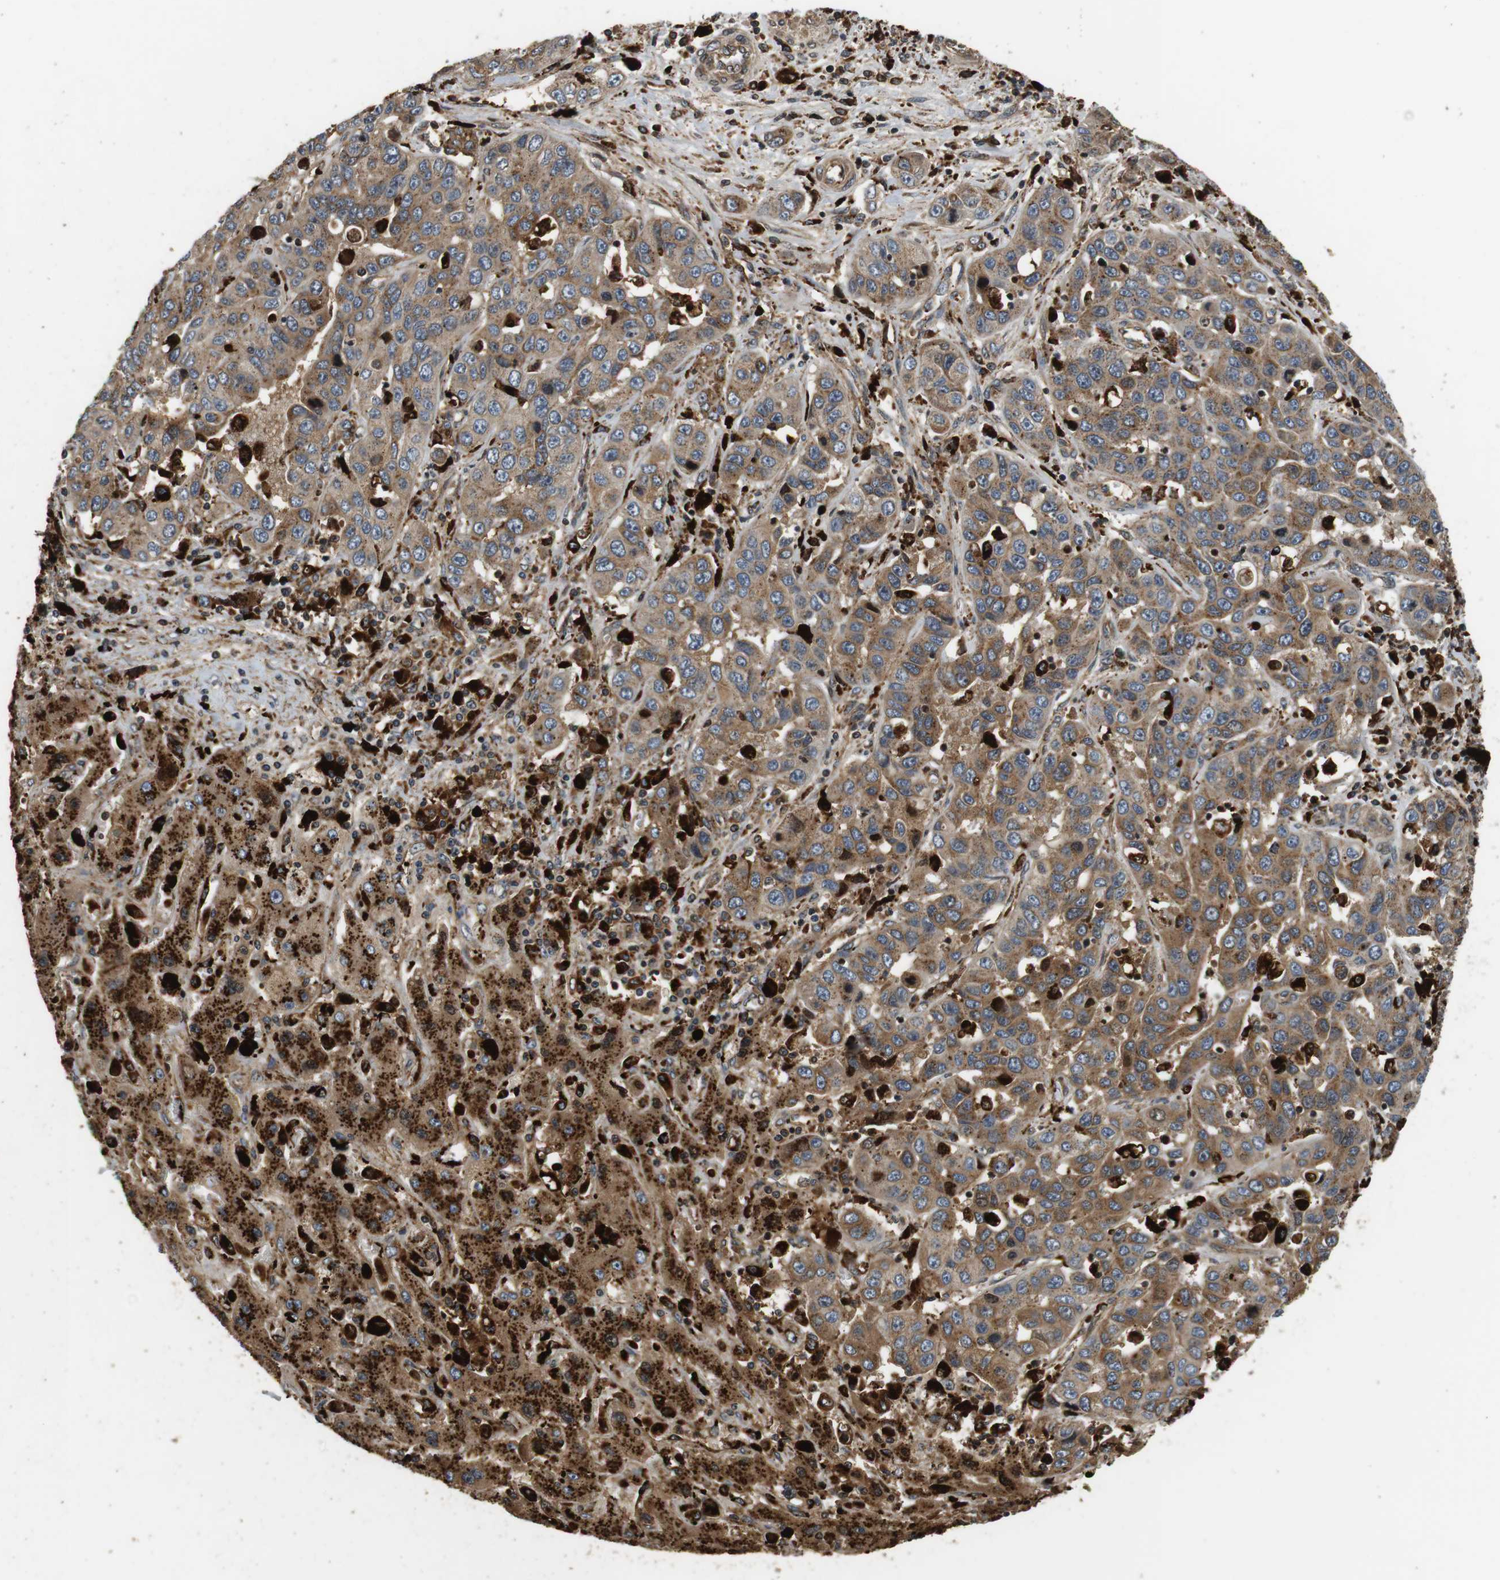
{"staining": {"intensity": "moderate", "quantity": ">75%", "location": "cytoplasmic/membranous"}, "tissue": "liver cancer", "cell_type": "Tumor cells", "image_type": "cancer", "snomed": [{"axis": "morphology", "description": "Cholangiocarcinoma"}, {"axis": "topography", "description": "Liver"}], "caption": "A brown stain labels moderate cytoplasmic/membranous positivity of a protein in human liver cancer tumor cells.", "gene": "TXNRD1", "patient": {"sex": "female", "age": 52}}